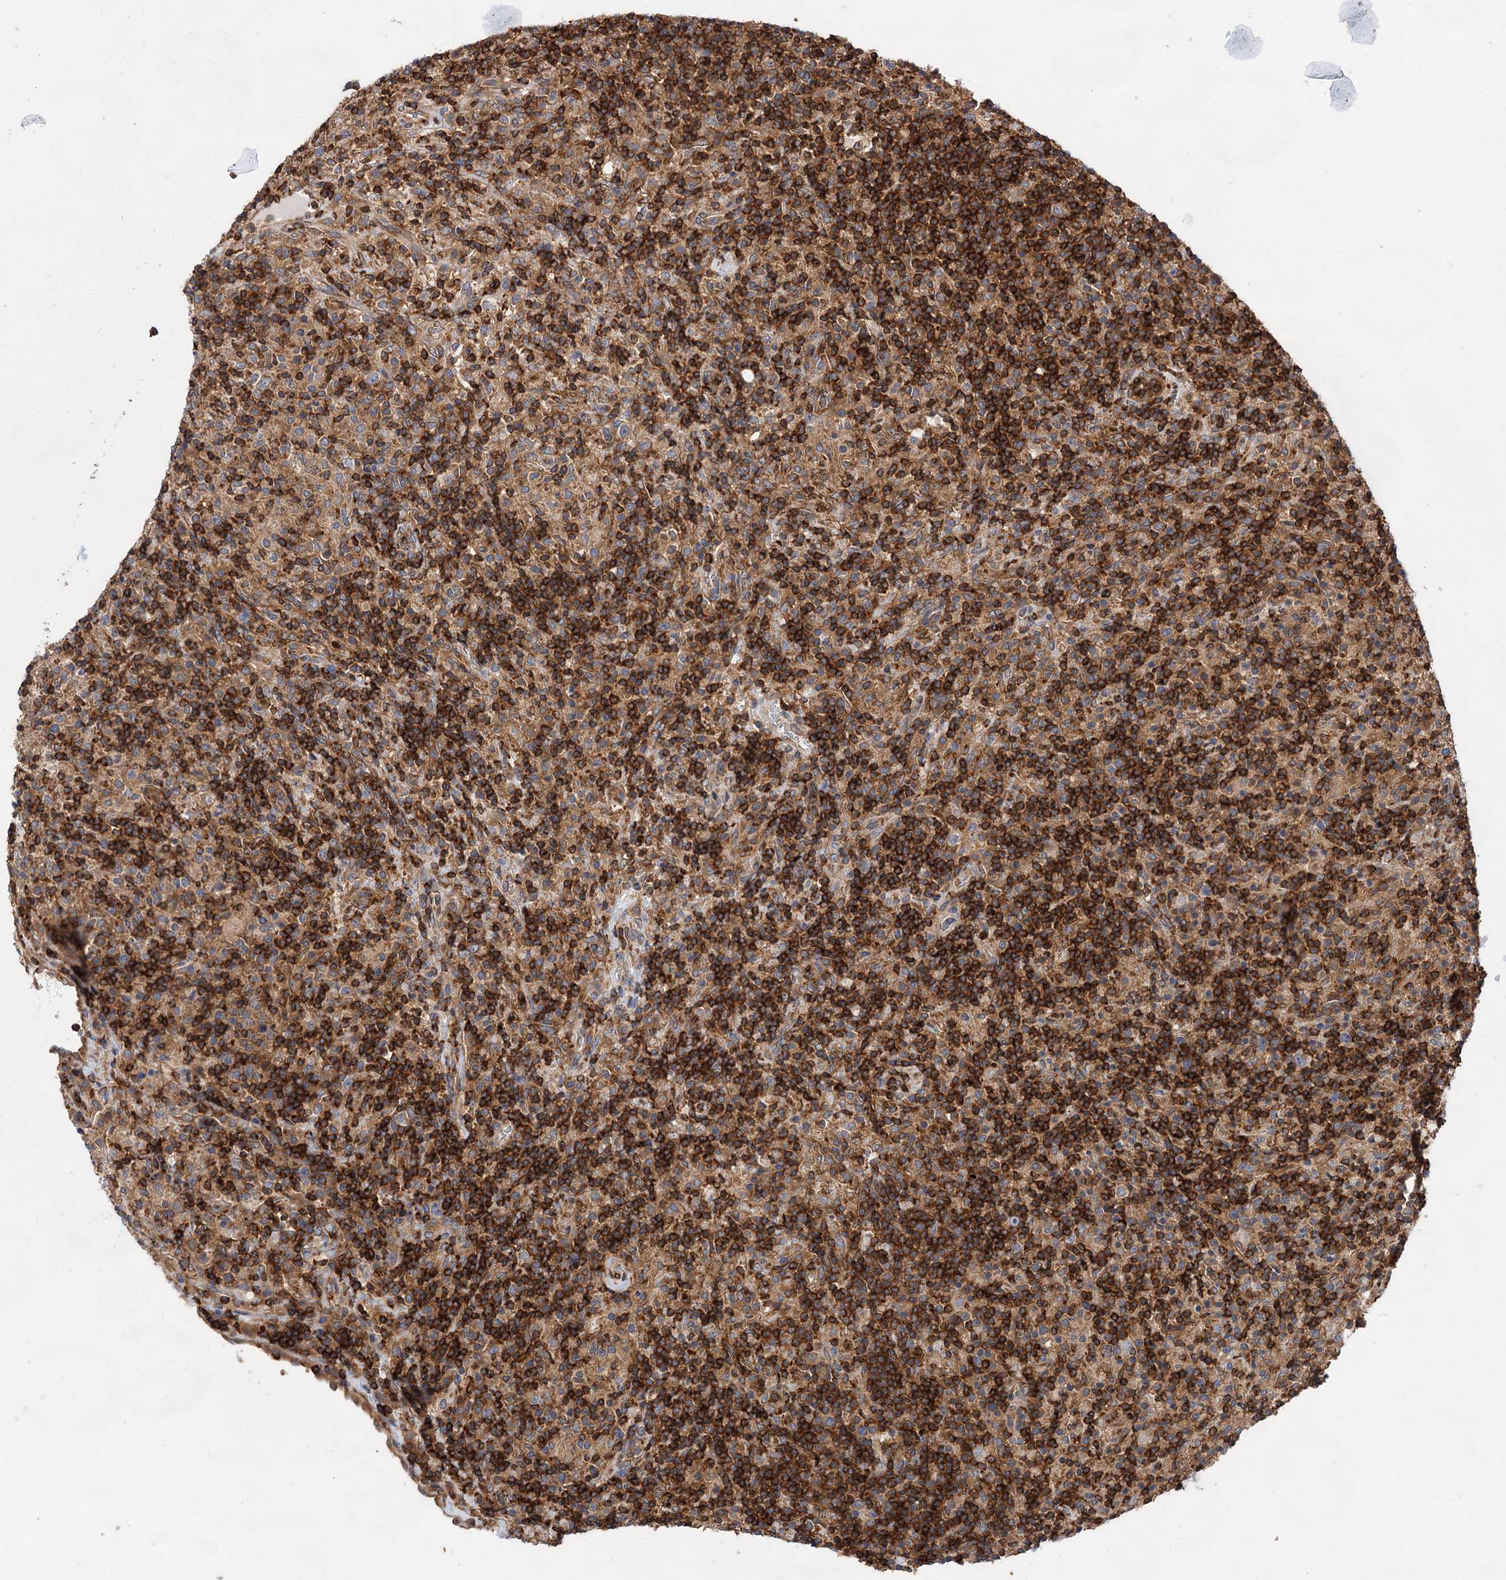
{"staining": {"intensity": "negative", "quantity": "none", "location": "none"}, "tissue": "lymphoma", "cell_type": "Tumor cells", "image_type": "cancer", "snomed": [{"axis": "morphology", "description": "Hodgkin's disease, NOS"}, {"axis": "topography", "description": "Lymph node"}], "caption": "Hodgkin's disease was stained to show a protein in brown. There is no significant staining in tumor cells.", "gene": "PACS1", "patient": {"sex": "male", "age": 70}}